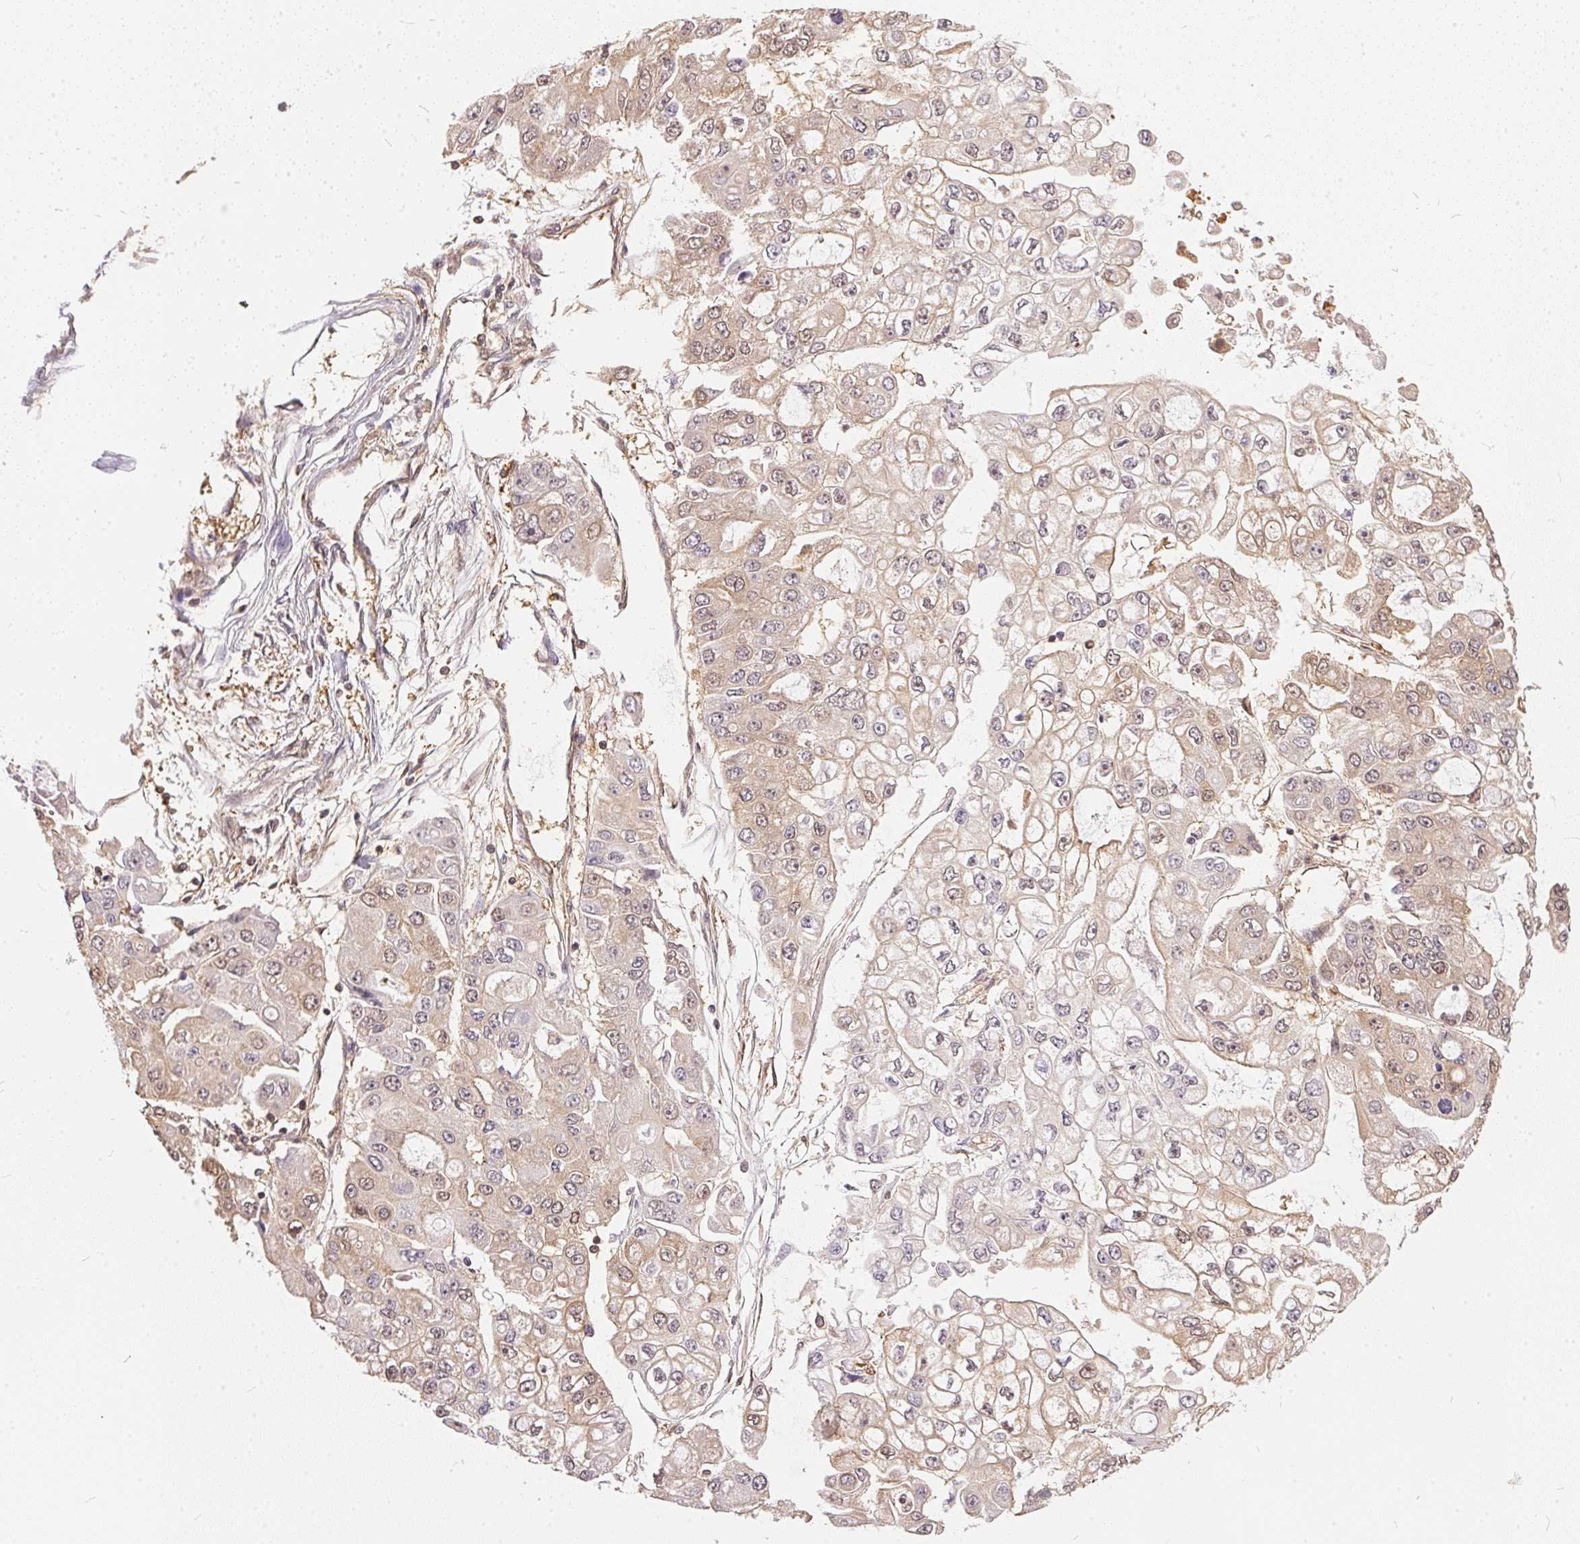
{"staining": {"intensity": "weak", "quantity": ">75%", "location": "cytoplasmic/membranous"}, "tissue": "ovarian cancer", "cell_type": "Tumor cells", "image_type": "cancer", "snomed": [{"axis": "morphology", "description": "Cystadenocarcinoma, serous, NOS"}, {"axis": "topography", "description": "Ovary"}], "caption": "IHC histopathology image of neoplastic tissue: serous cystadenocarcinoma (ovarian) stained using IHC displays low levels of weak protein expression localized specifically in the cytoplasmic/membranous of tumor cells, appearing as a cytoplasmic/membranous brown color.", "gene": "BLMH", "patient": {"sex": "female", "age": 56}}